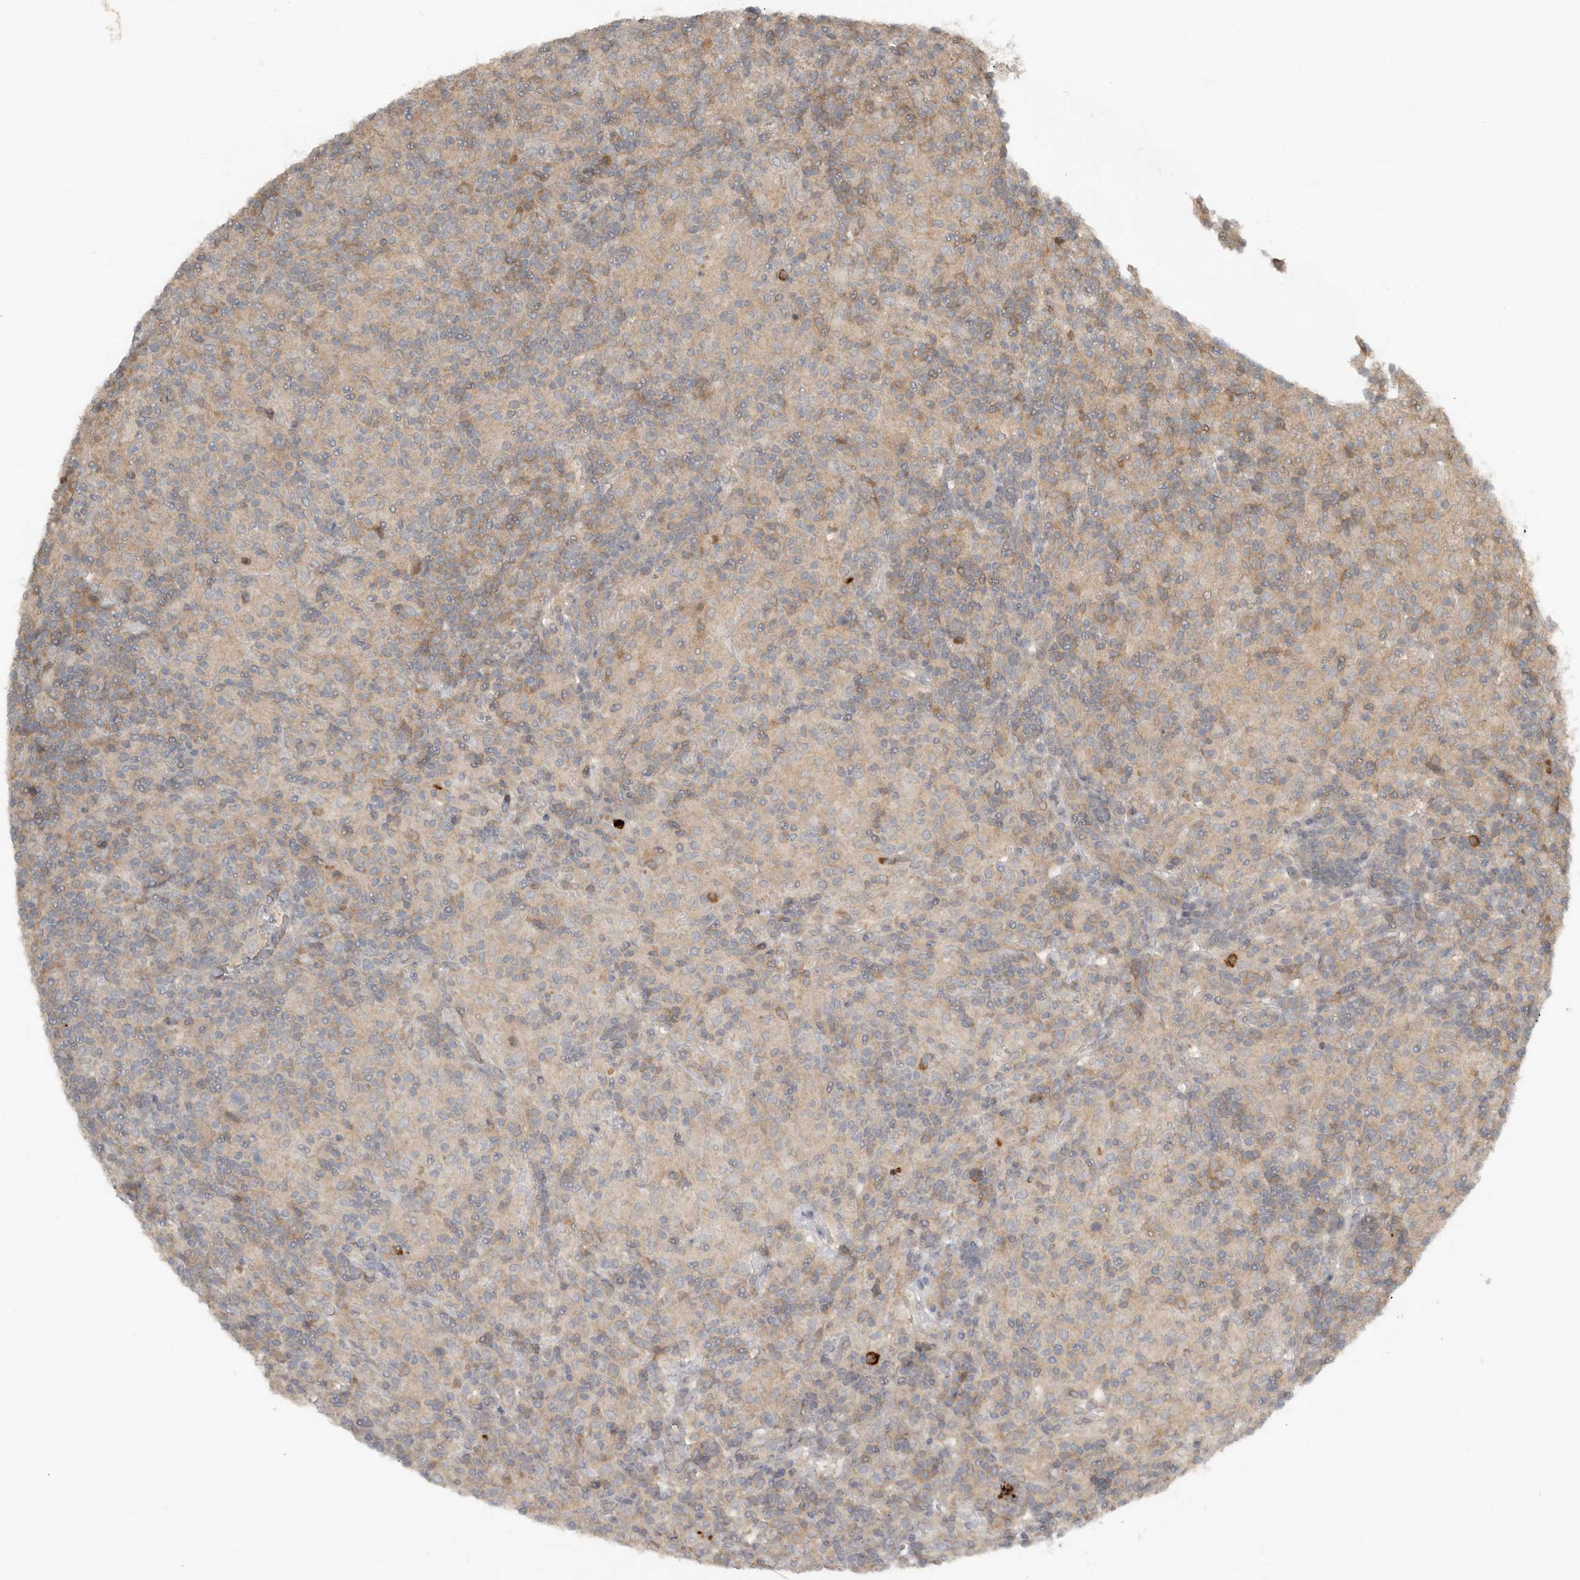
{"staining": {"intensity": "negative", "quantity": "none", "location": "none"}, "tissue": "lymphoma", "cell_type": "Tumor cells", "image_type": "cancer", "snomed": [{"axis": "morphology", "description": "Hodgkin's disease, NOS"}, {"axis": "topography", "description": "Lymph node"}], "caption": "IHC micrograph of human Hodgkin's disease stained for a protein (brown), which demonstrates no staining in tumor cells. (Stains: DAB (3,3'-diaminobenzidine) immunohistochemistry (IHC) with hematoxylin counter stain, Microscopy: brightfield microscopy at high magnification).", "gene": "TEAD3", "patient": {"sex": "male", "age": 70}}